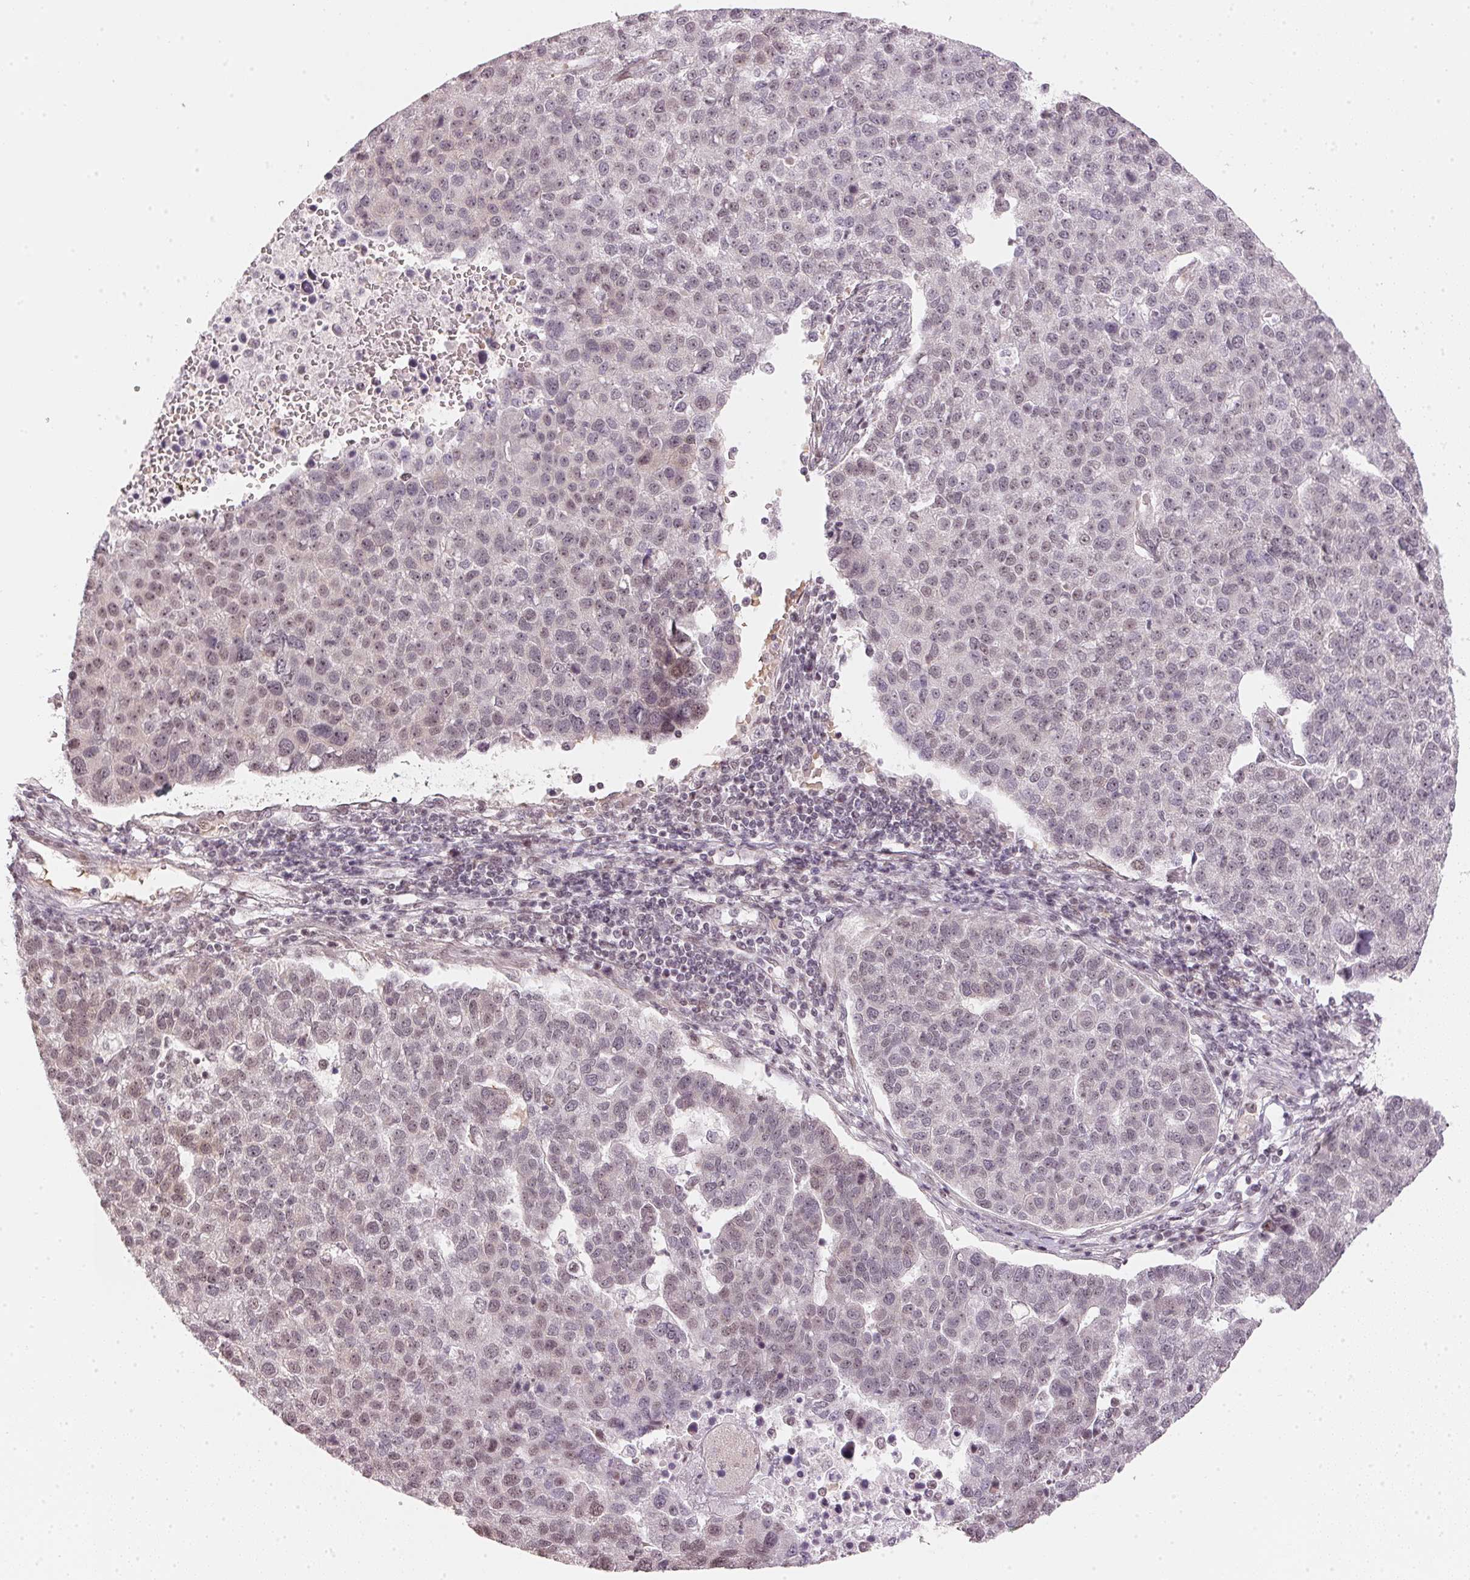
{"staining": {"intensity": "moderate", "quantity": "<25%", "location": "cytoplasmic/membranous,nuclear"}, "tissue": "pancreatic cancer", "cell_type": "Tumor cells", "image_type": "cancer", "snomed": [{"axis": "morphology", "description": "Adenocarcinoma, NOS"}, {"axis": "topography", "description": "Pancreas"}], "caption": "Pancreatic cancer (adenocarcinoma) stained with DAB (3,3'-diaminobenzidine) immunohistochemistry displays low levels of moderate cytoplasmic/membranous and nuclear expression in approximately <25% of tumor cells.", "gene": "KAT6A", "patient": {"sex": "female", "age": 61}}